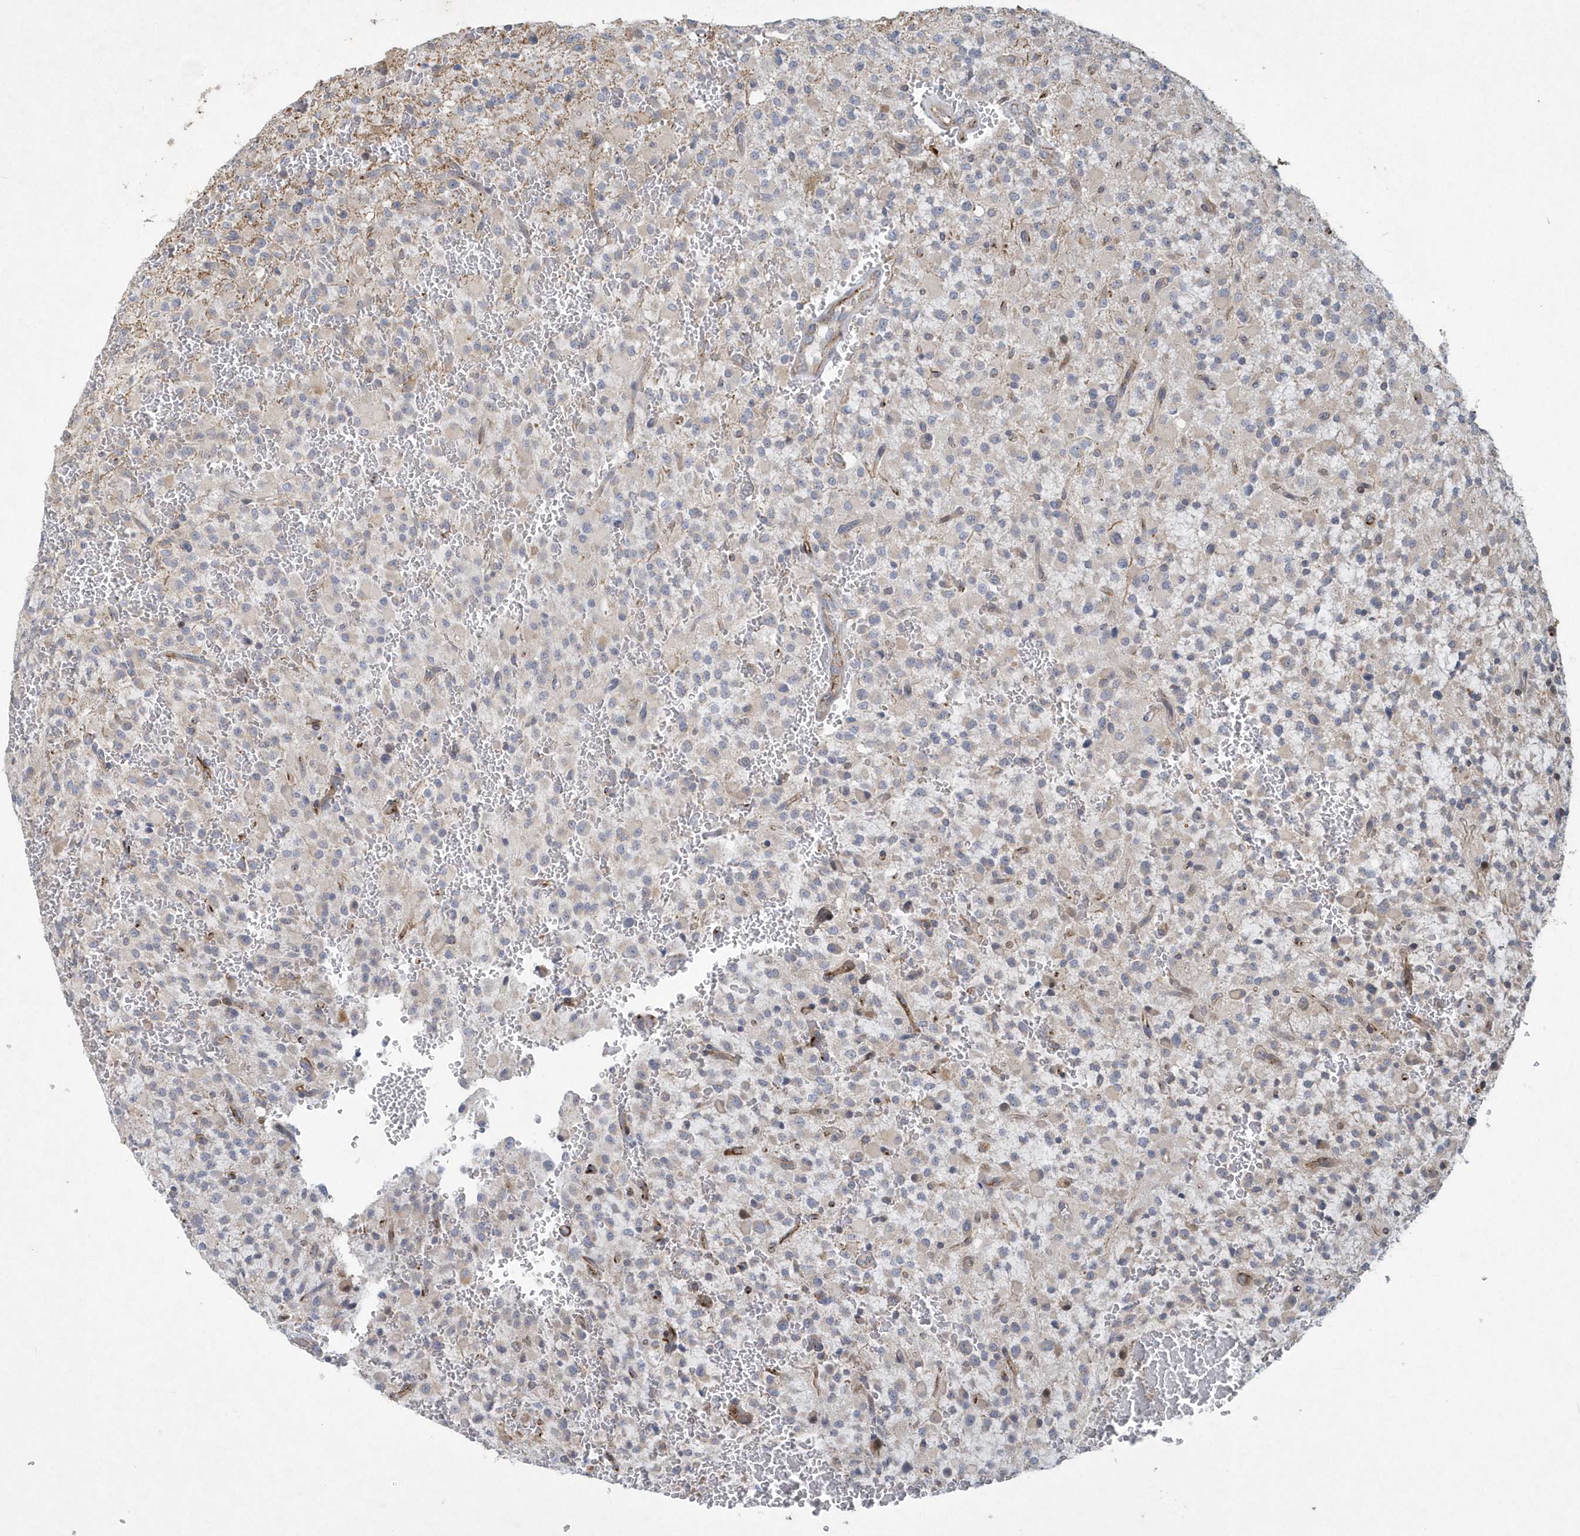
{"staining": {"intensity": "negative", "quantity": "none", "location": "none"}, "tissue": "glioma", "cell_type": "Tumor cells", "image_type": "cancer", "snomed": [{"axis": "morphology", "description": "Glioma, malignant, High grade"}, {"axis": "topography", "description": "Brain"}], "caption": "Glioma was stained to show a protein in brown. There is no significant expression in tumor cells. (Brightfield microscopy of DAB IHC at high magnification).", "gene": "N4BP2", "patient": {"sex": "male", "age": 34}}